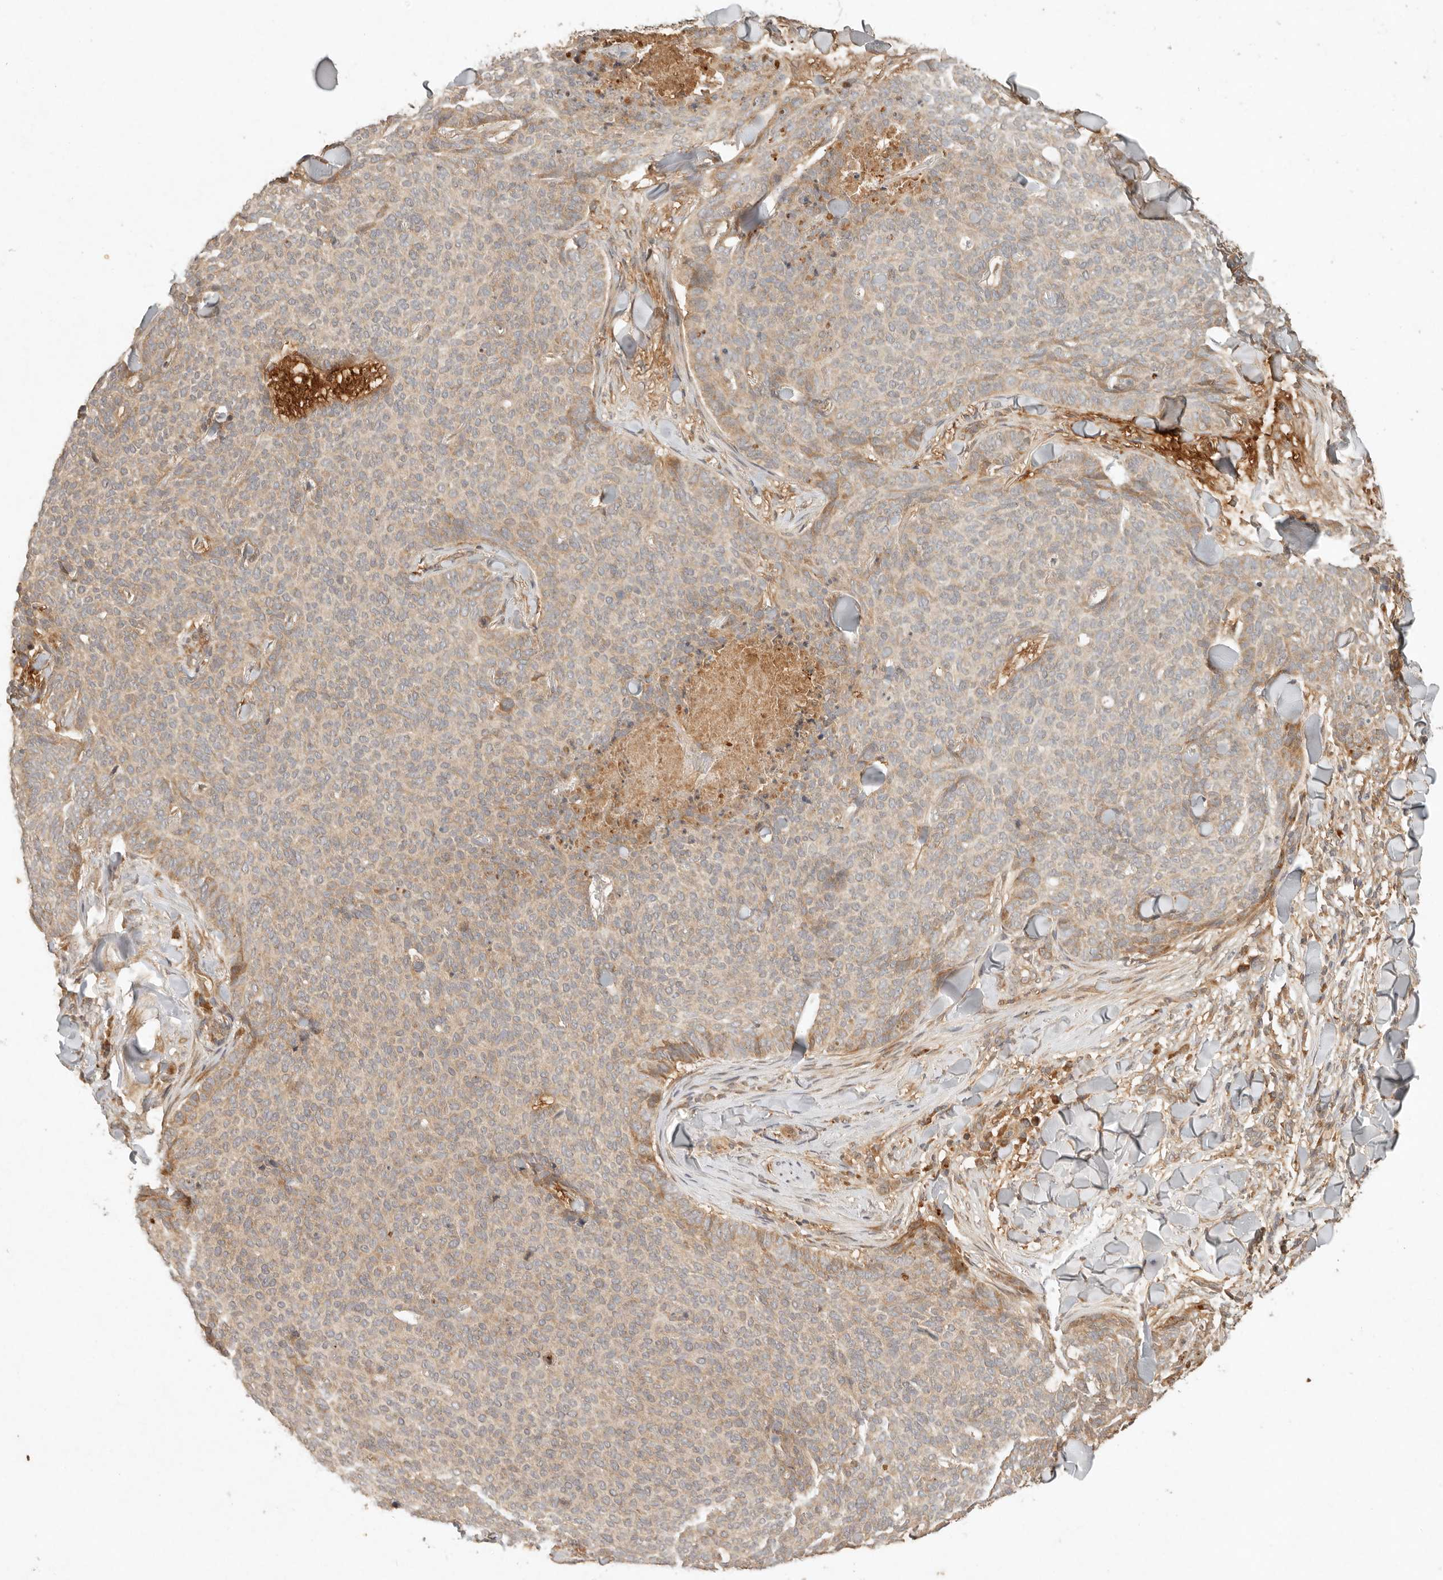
{"staining": {"intensity": "moderate", "quantity": "<25%", "location": "cytoplasmic/membranous"}, "tissue": "skin cancer", "cell_type": "Tumor cells", "image_type": "cancer", "snomed": [{"axis": "morphology", "description": "Normal tissue, NOS"}, {"axis": "morphology", "description": "Basal cell carcinoma"}, {"axis": "topography", "description": "Skin"}], "caption": "Protein expression analysis of skin basal cell carcinoma shows moderate cytoplasmic/membranous staining in approximately <25% of tumor cells.", "gene": "ANKRD61", "patient": {"sex": "male", "age": 50}}